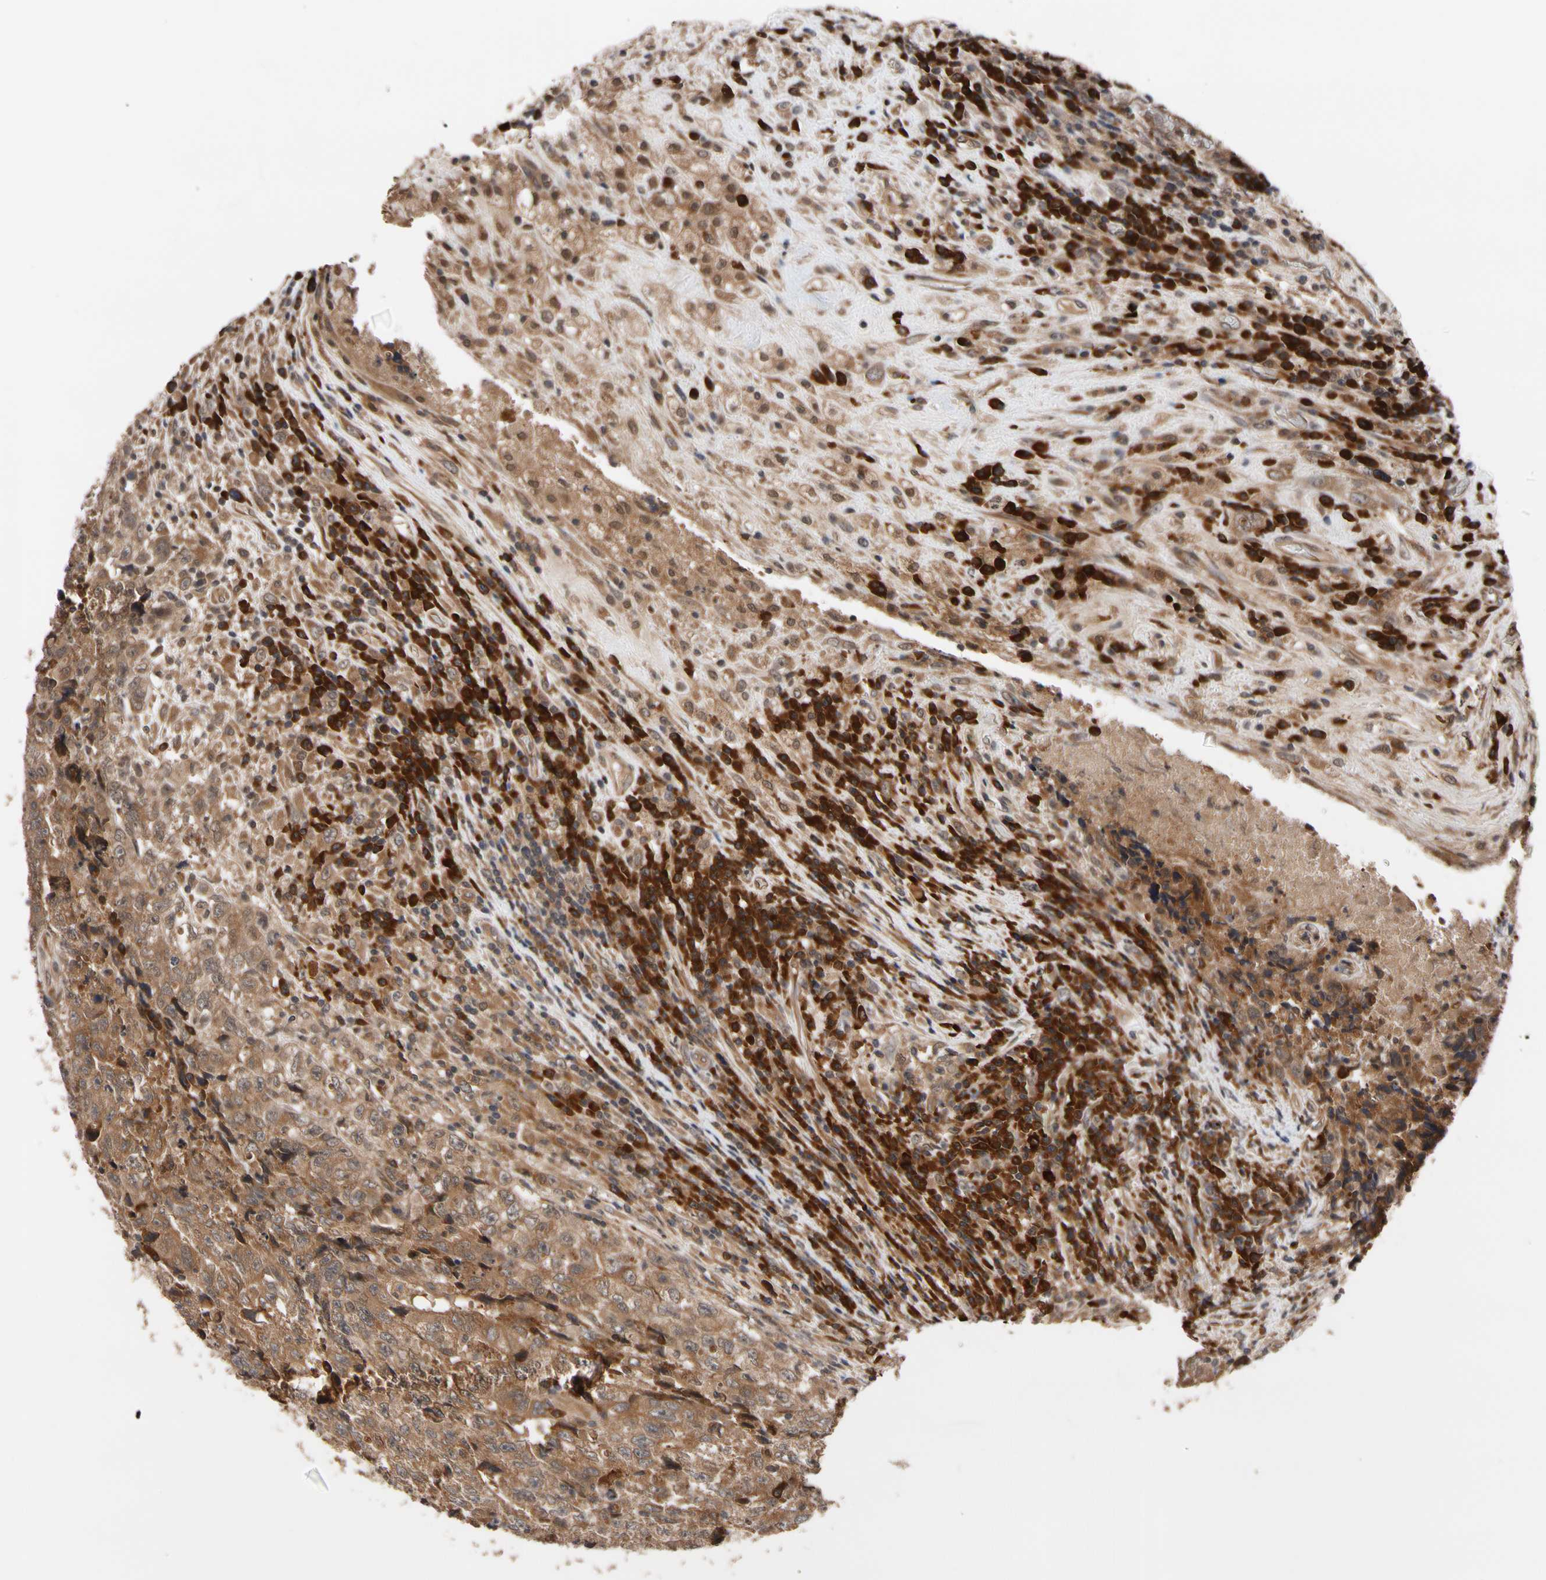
{"staining": {"intensity": "moderate", "quantity": ">75%", "location": "cytoplasmic/membranous"}, "tissue": "testis cancer", "cell_type": "Tumor cells", "image_type": "cancer", "snomed": [{"axis": "morphology", "description": "Necrosis, NOS"}, {"axis": "morphology", "description": "Carcinoma, Embryonal, NOS"}, {"axis": "topography", "description": "Testis"}], "caption": "The immunohistochemical stain labels moderate cytoplasmic/membranous positivity in tumor cells of testis cancer tissue. The protein is stained brown, and the nuclei are stained in blue (DAB IHC with brightfield microscopy, high magnification).", "gene": "CYTIP", "patient": {"sex": "male", "age": 19}}